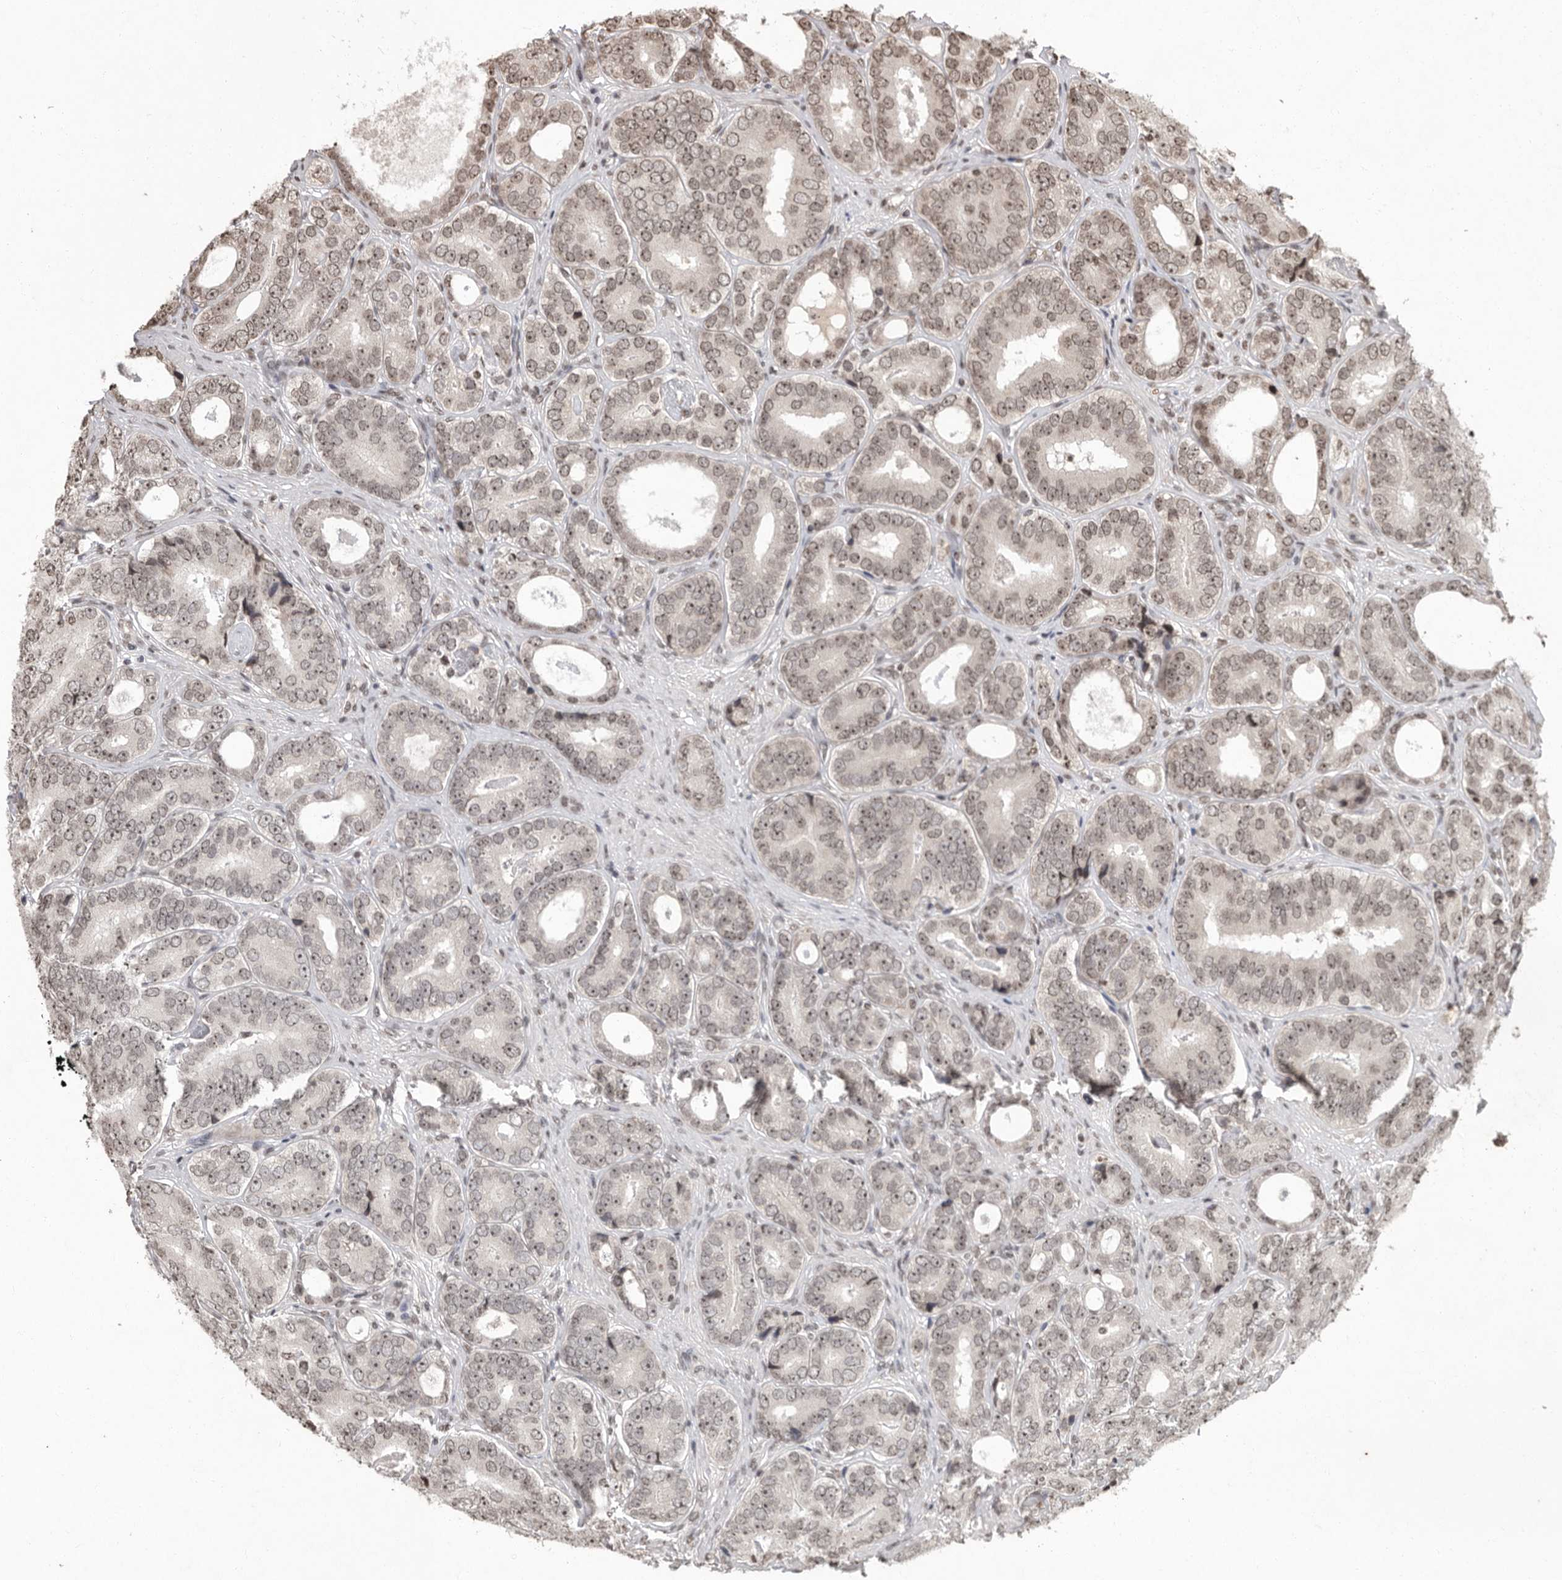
{"staining": {"intensity": "weak", "quantity": "25%-75%", "location": "nuclear"}, "tissue": "prostate cancer", "cell_type": "Tumor cells", "image_type": "cancer", "snomed": [{"axis": "morphology", "description": "Adenocarcinoma, High grade"}, {"axis": "topography", "description": "Prostate"}], "caption": "Tumor cells demonstrate low levels of weak nuclear positivity in approximately 25%-75% of cells in prostate cancer (adenocarcinoma (high-grade)).", "gene": "WDR45", "patient": {"sex": "male", "age": 56}}